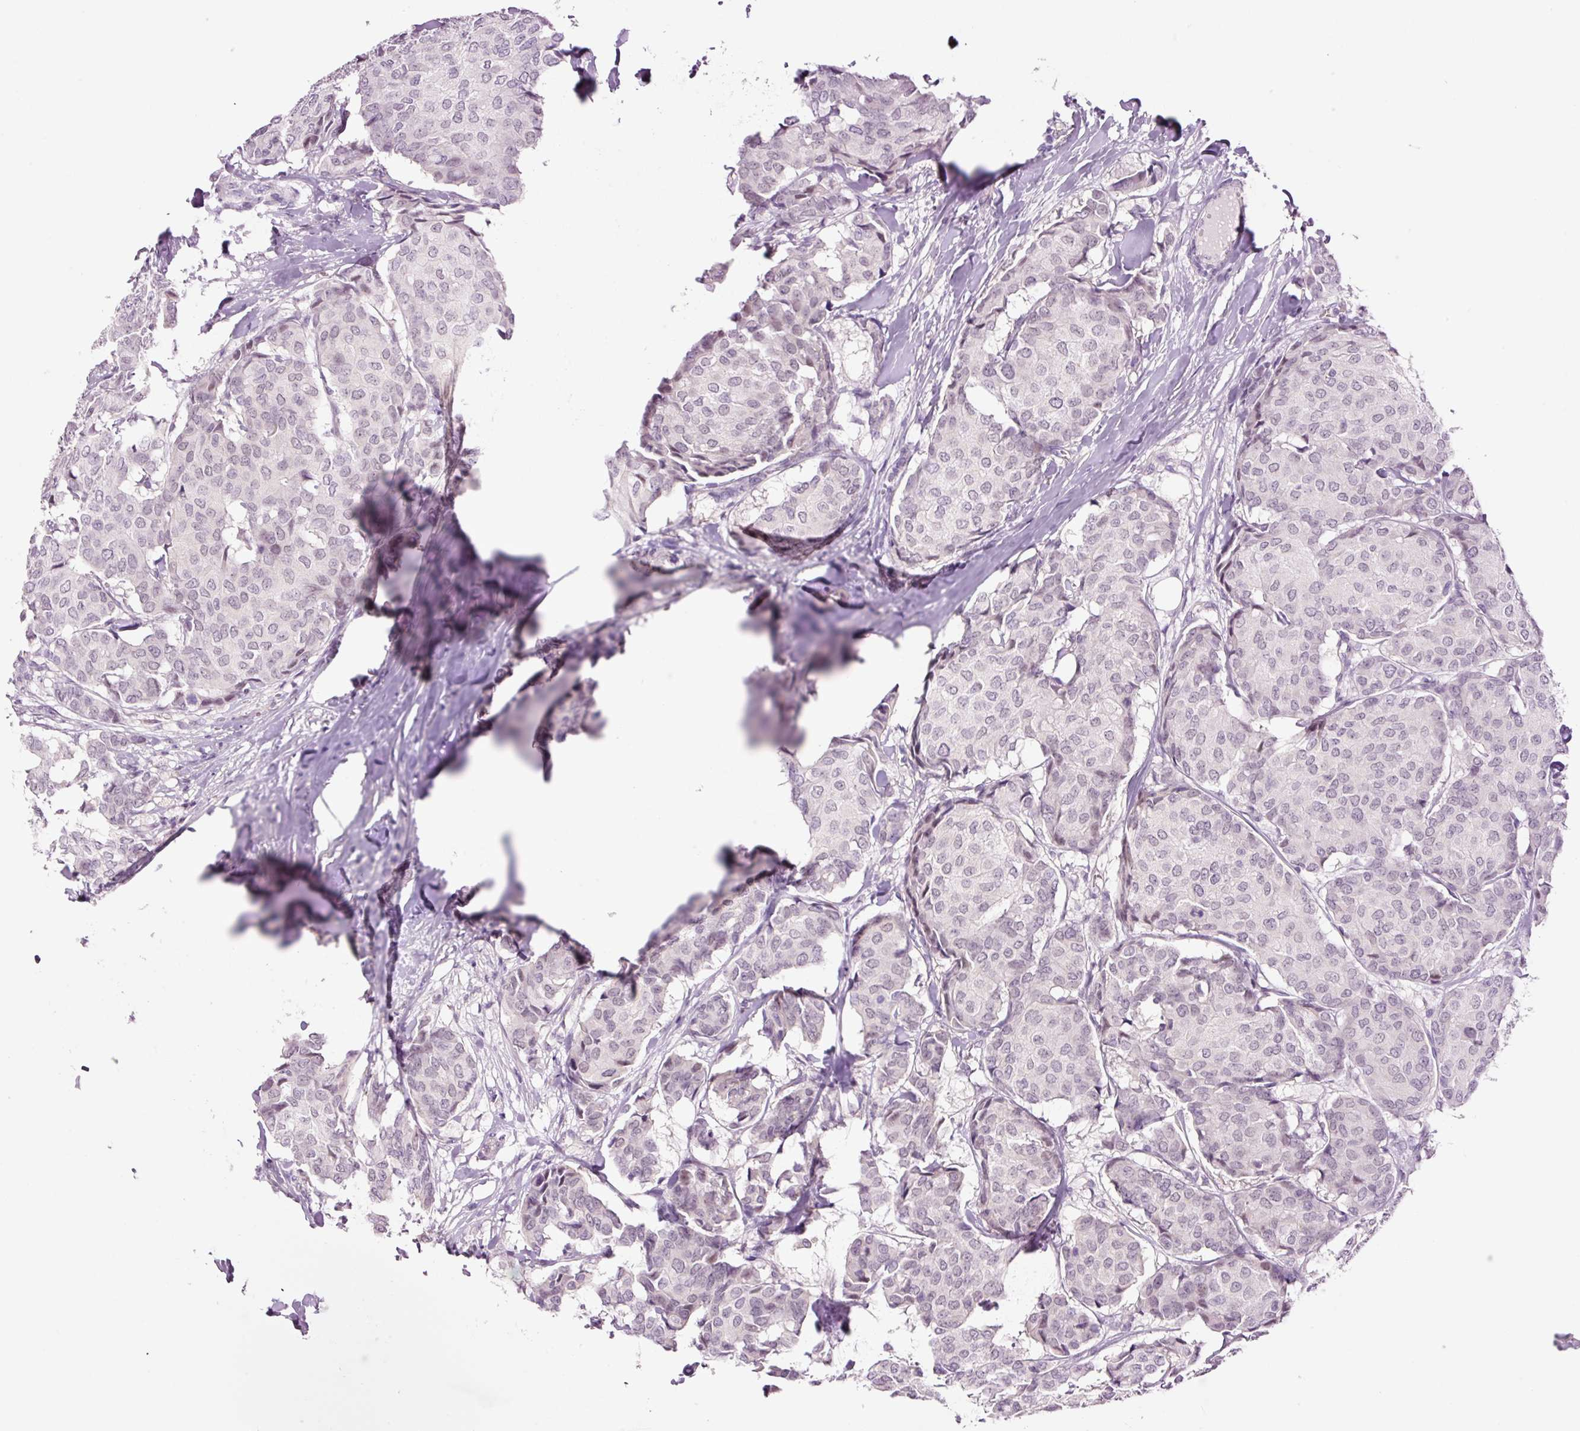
{"staining": {"intensity": "negative", "quantity": "none", "location": "none"}, "tissue": "breast cancer", "cell_type": "Tumor cells", "image_type": "cancer", "snomed": [{"axis": "morphology", "description": "Duct carcinoma"}, {"axis": "topography", "description": "Breast"}], "caption": "The micrograph demonstrates no staining of tumor cells in breast infiltrating ductal carcinoma.", "gene": "GCG", "patient": {"sex": "female", "age": 75}}